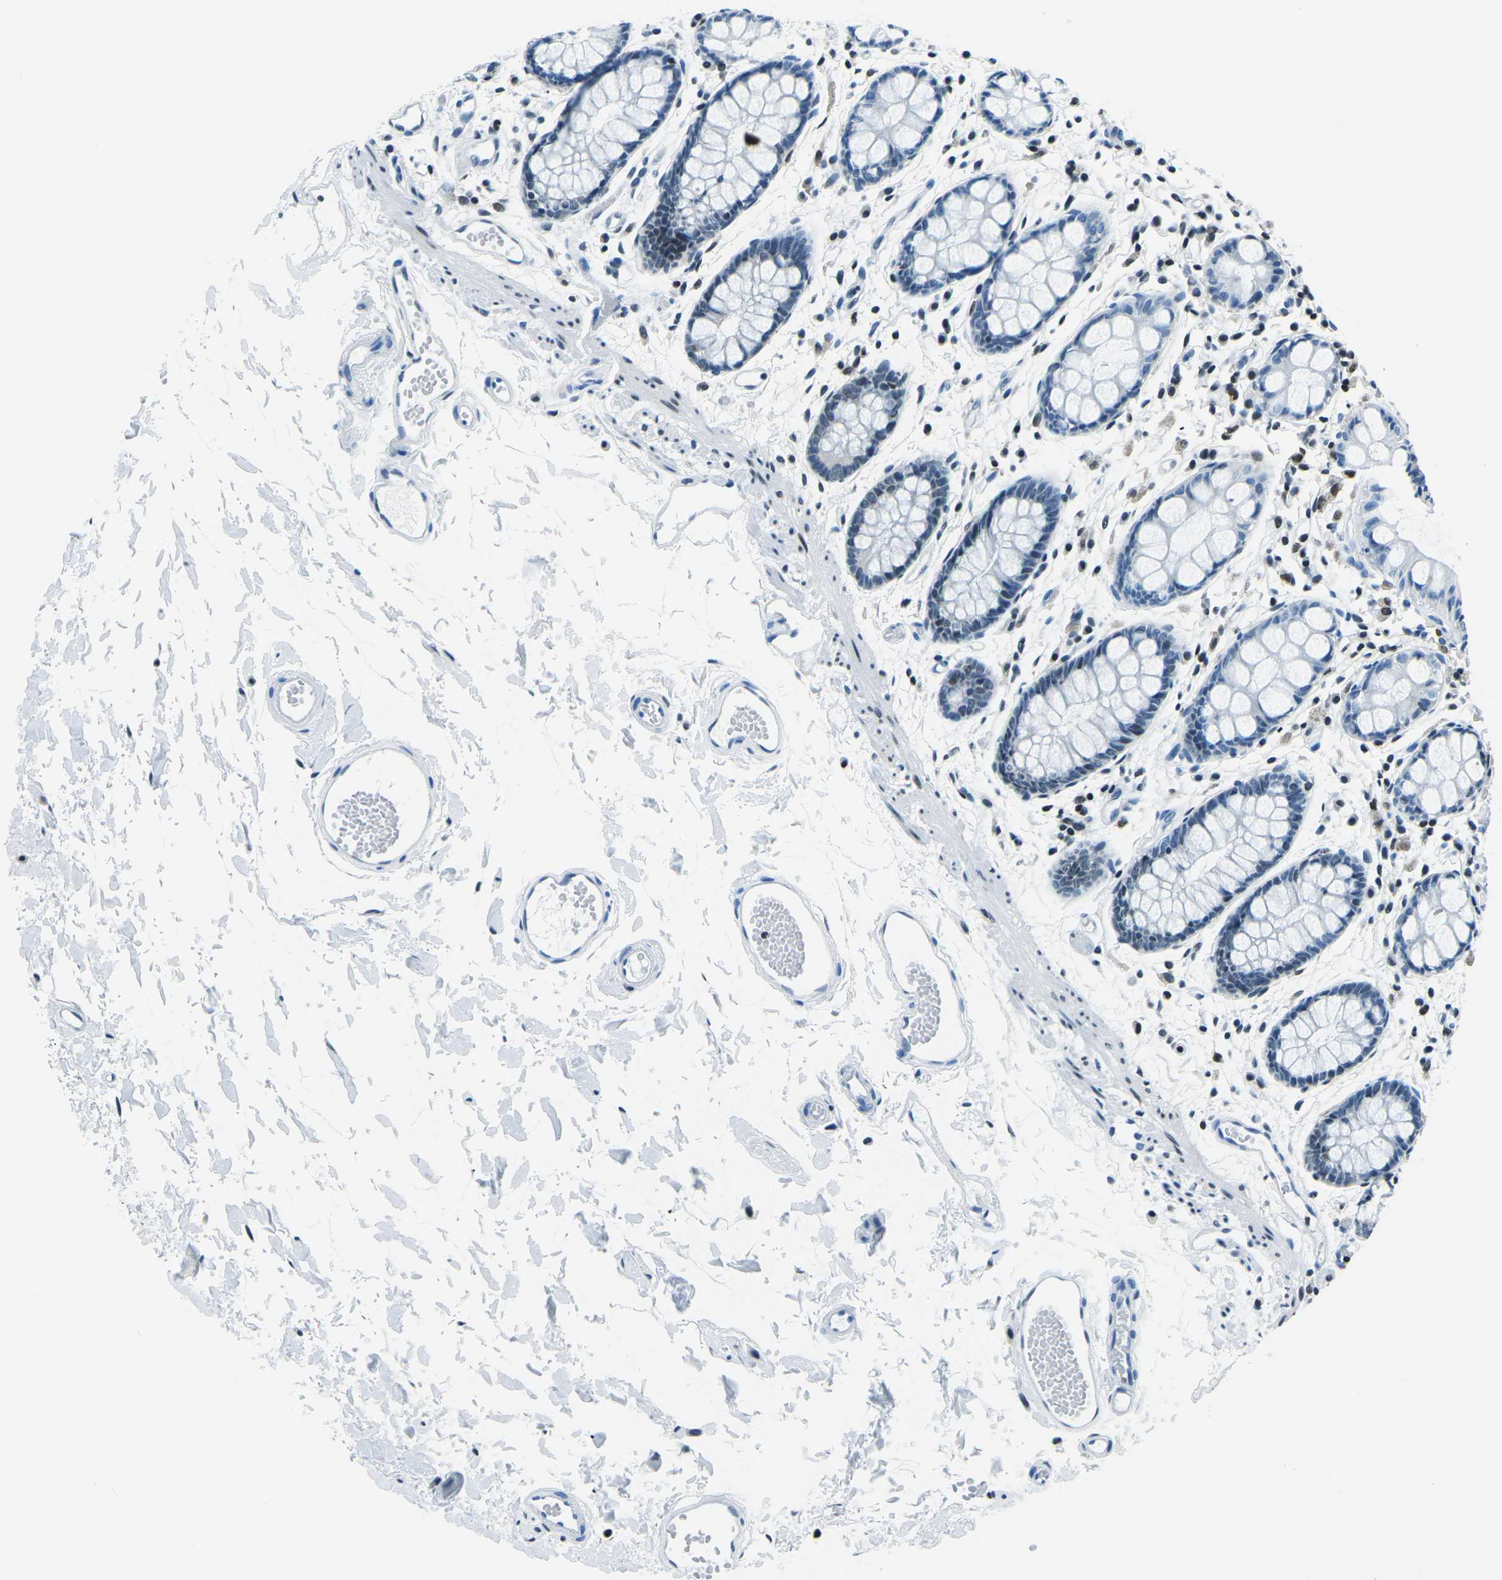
{"staining": {"intensity": "weak", "quantity": "<25%", "location": "nuclear"}, "tissue": "rectum", "cell_type": "Glandular cells", "image_type": "normal", "snomed": [{"axis": "morphology", "description": "Normal tissue, NOS"}, {"axis": "topography", "description": "Rectum"}], "caption": "IHC of unremarkable human rectum shows no positivity in glandular cells.", "gene": "CELF2", "patient": {"sex": "female", "age": 66}}